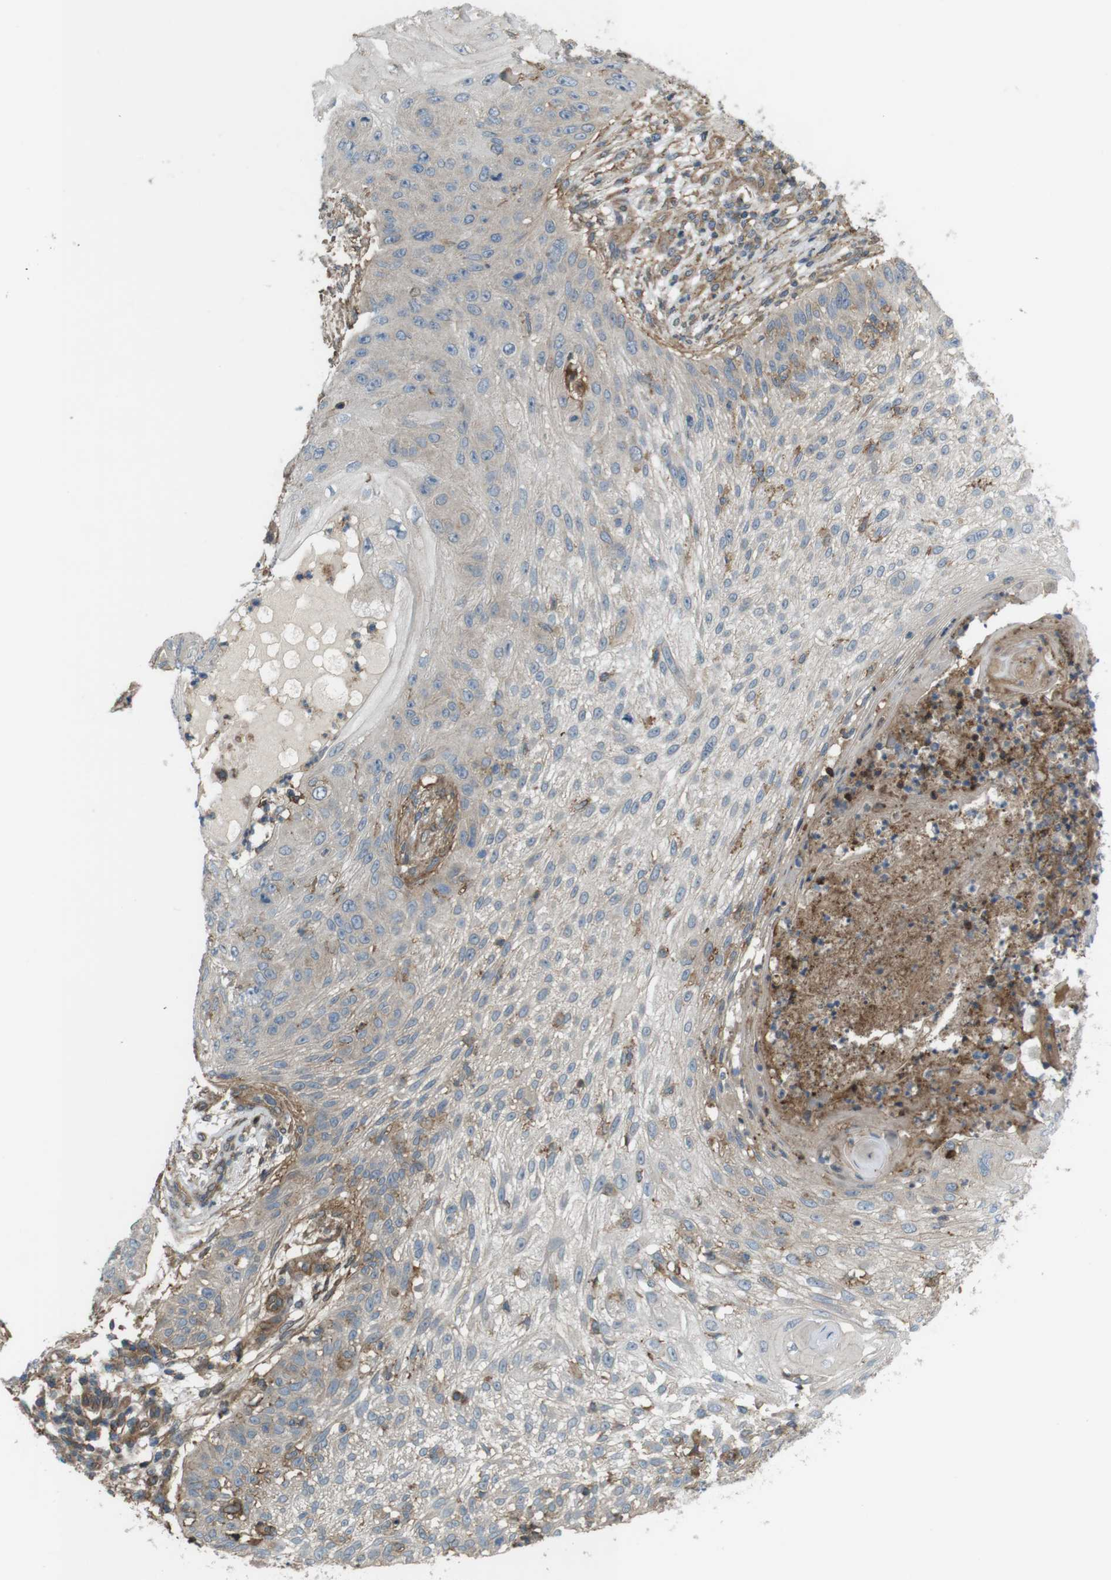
{"staining": {"intensity": "negative", "quantity": "none", "location": "none"}, "tissue": "skin cancer", "cell_type": "Tumor cells", "image_type": "cancer", "snomed": [{"axis": "morphology", "description": "Squamous cell carcinoma, NOS"}, {"axis": "topography", "description": "Skin"}], "caption": "High magnification brightfield microscopy of skin cancer (squamous cell carcinoma) stained with DAB (3,3'-diaminobenzidine) (brown) and counterstained with hematoxylin (blue): tumor cells show no significant staining.", "gene": "DDAH2", "patient": {"sex": "female", "age": 80}}